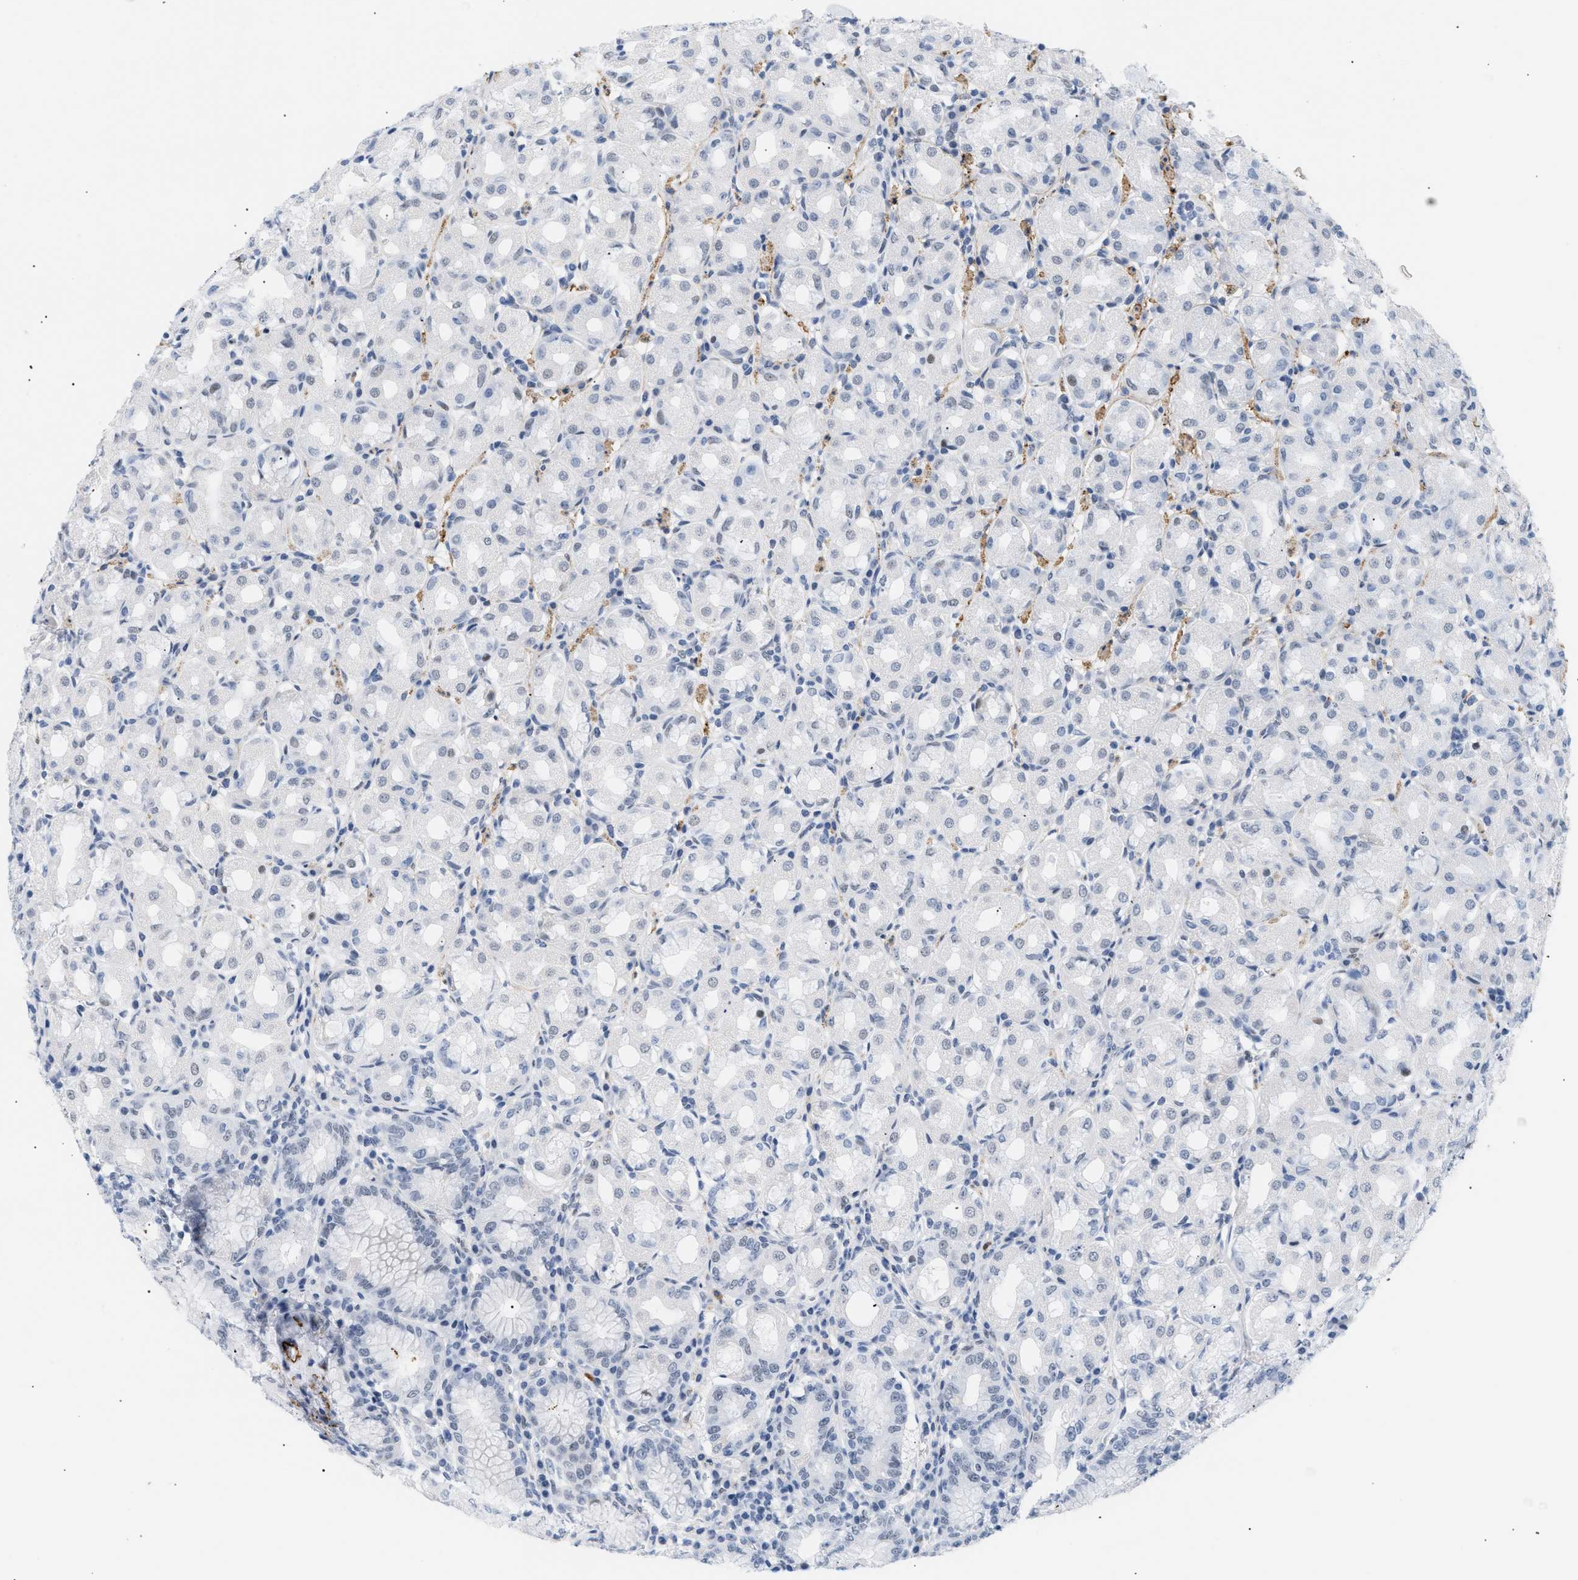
{"staining": {"intensity": "negative", "quantity": "none", "location": "none"}, "tissue": "stomach", "cell_type": "Glandular cells", "image_type": "normal", "snomed": [{"axis": "morphology", "description": "Normal tissue, NOS"}, {"axis": "topography", "description": "Stomach"}, {"axis": "topography", "description": "Stomach, lower"}], "caption": "DAB immunohistochemical staining of unremarkable human stomach reveals no significant expression in glandular cells.", "gene": "ELN", "patient": {"sex": "female", "age": 56}}